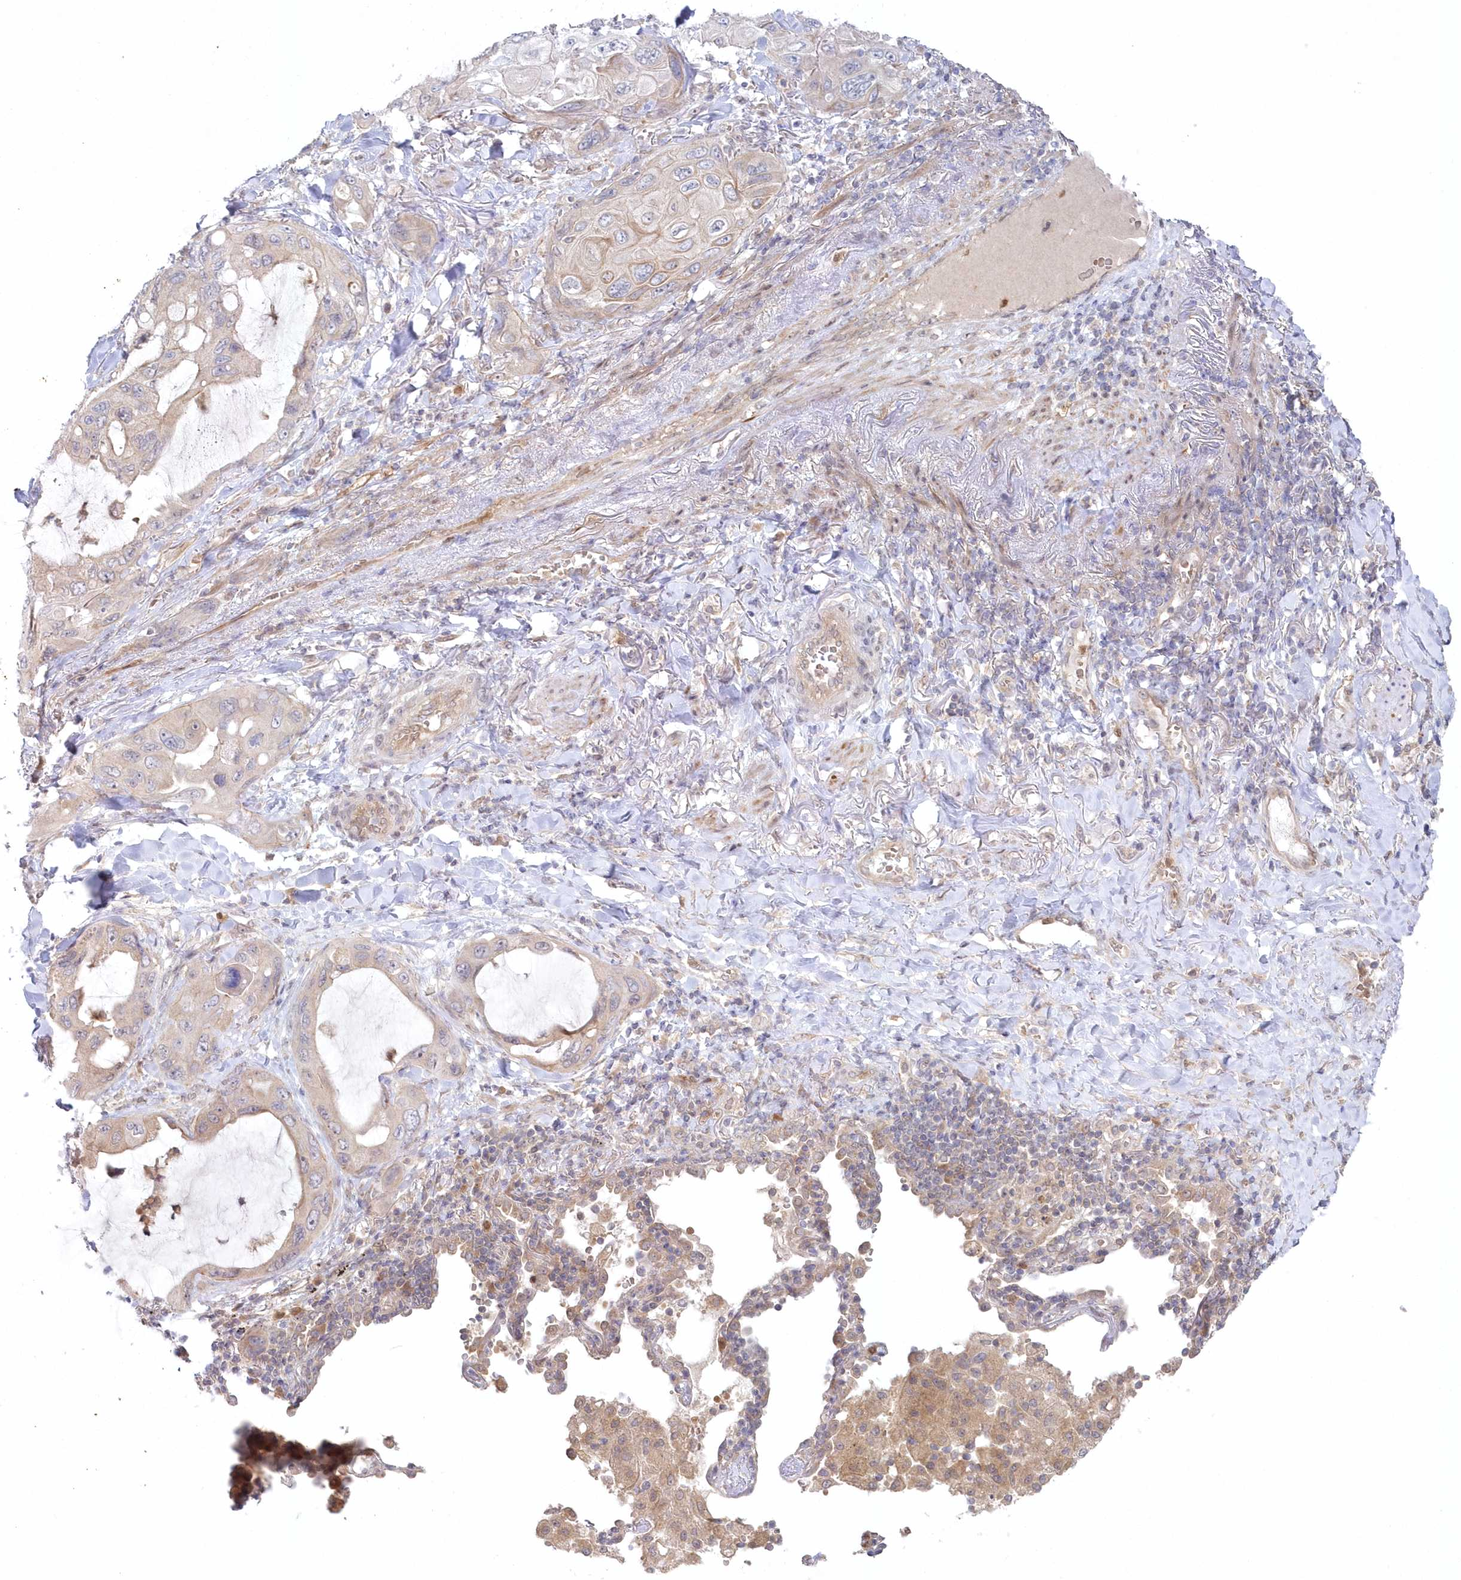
{"staining": {"intensity": "weak", "quantity": "<25%", "location": "cytoplasmic/membranous"}, "tissue": "lung cancer", "cell_type": "Tumor cells", "image_type": "cancer", "snomed": [{"axis": "morphology", "description": "Squamous cell carcinoma, NOS"}, {"axis": "topography", "description": "Lung"}], "caption": "Tumor cells are negative for brown protein staining in squamous cell carcinoma (lung).", "gene": "GBE1", "patient": {"sex": "female", "age": 73}}